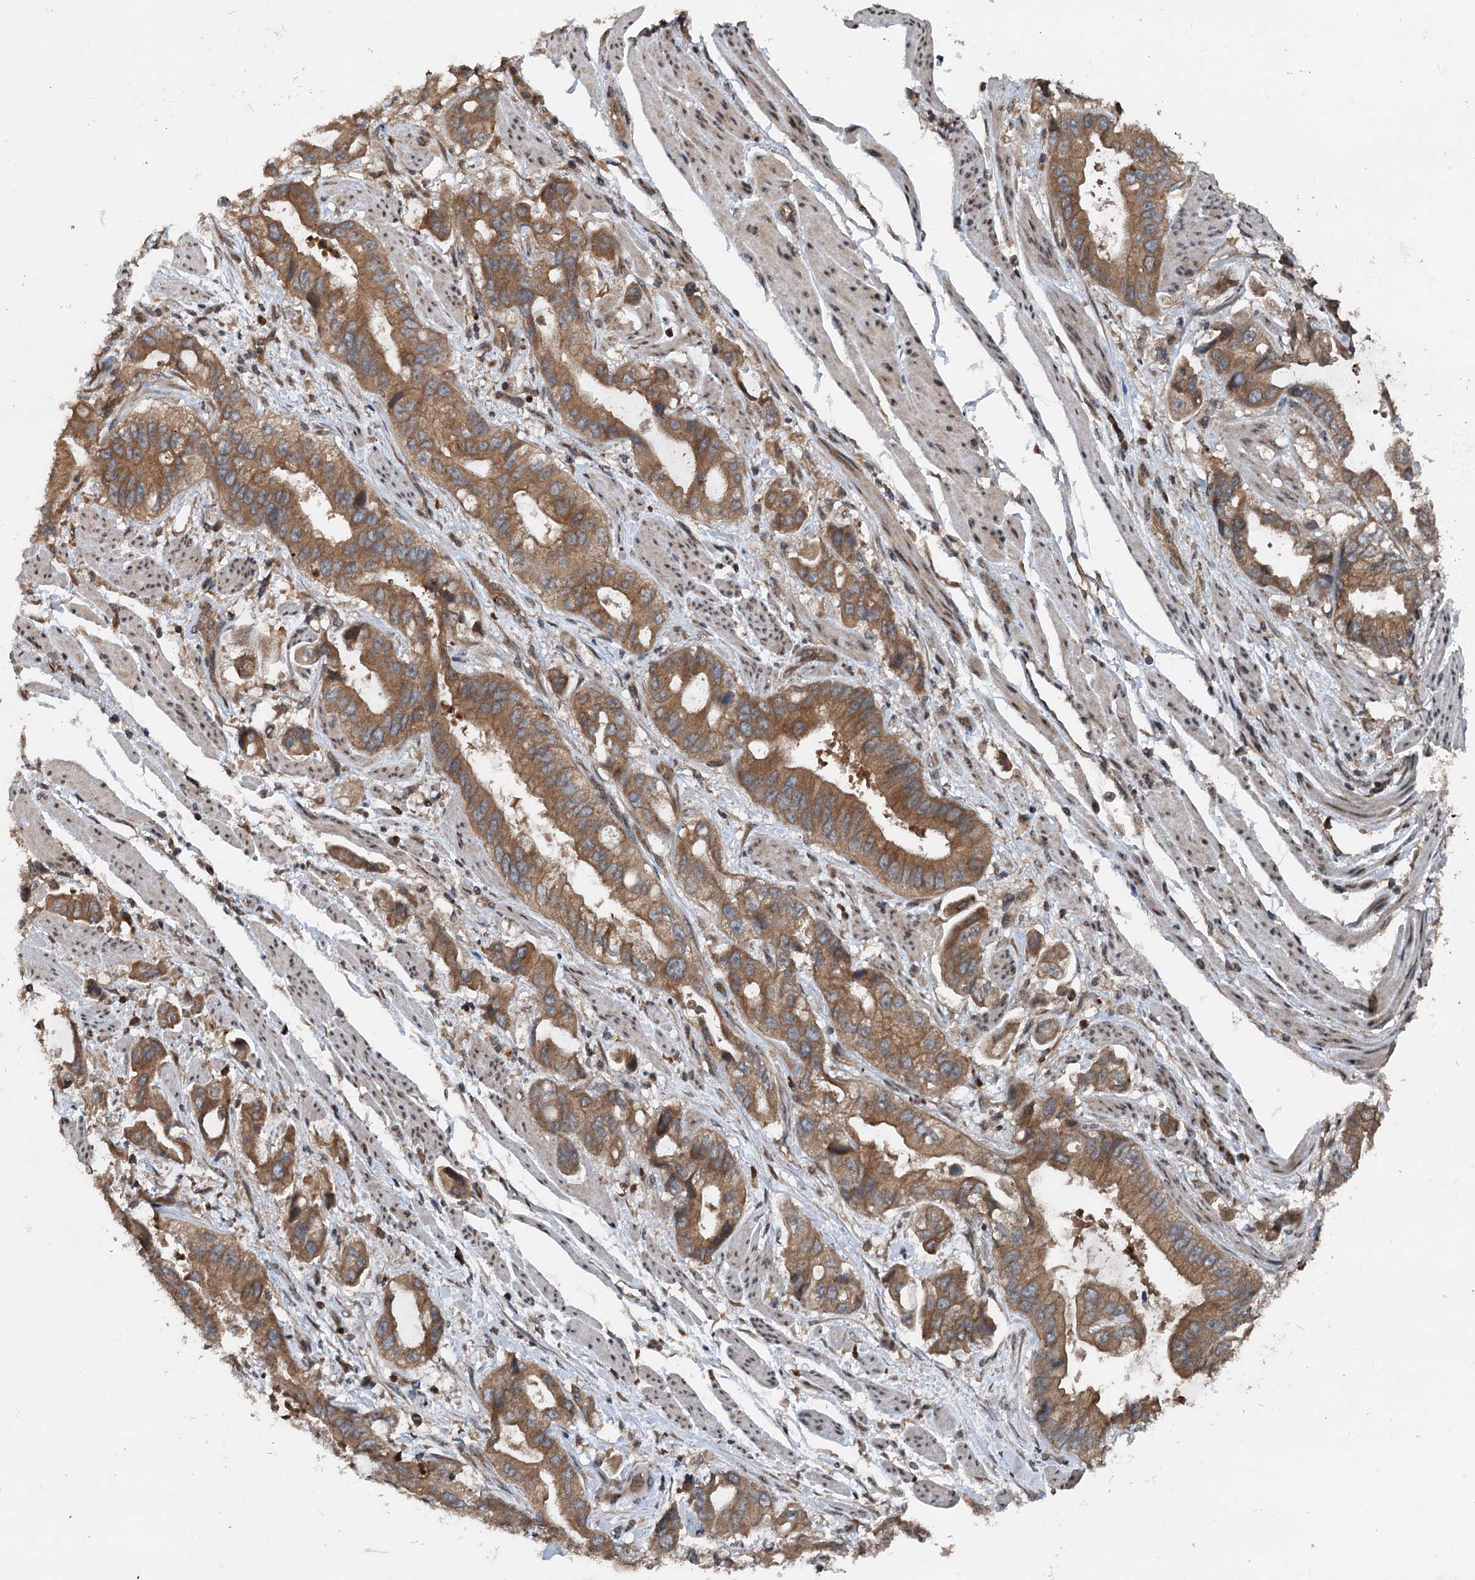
{"staining": {"intensity": "moderate", "quantity": ">75%", "location": "cytoplasmic/membranous"}, "tissue": "stomach cancer", "cell_type": "Tumor cells", "image_type": "cancer", "snomed": [{"axis": "morphology", "description": "Adenocarcinoma, NOS"}, {"axis": "topography", "description": "Stomach"}], "caption": "Stomach cancer (adenocarcinoma) stained with DAB immunohistochemistry (IHC) exhibits medium levels of moderate cytoplasmic/membranous staining in approximately >75% of tumor cells.", "gene": "N4BP2L2", "patient": {"sex": "male", "age": 62}}